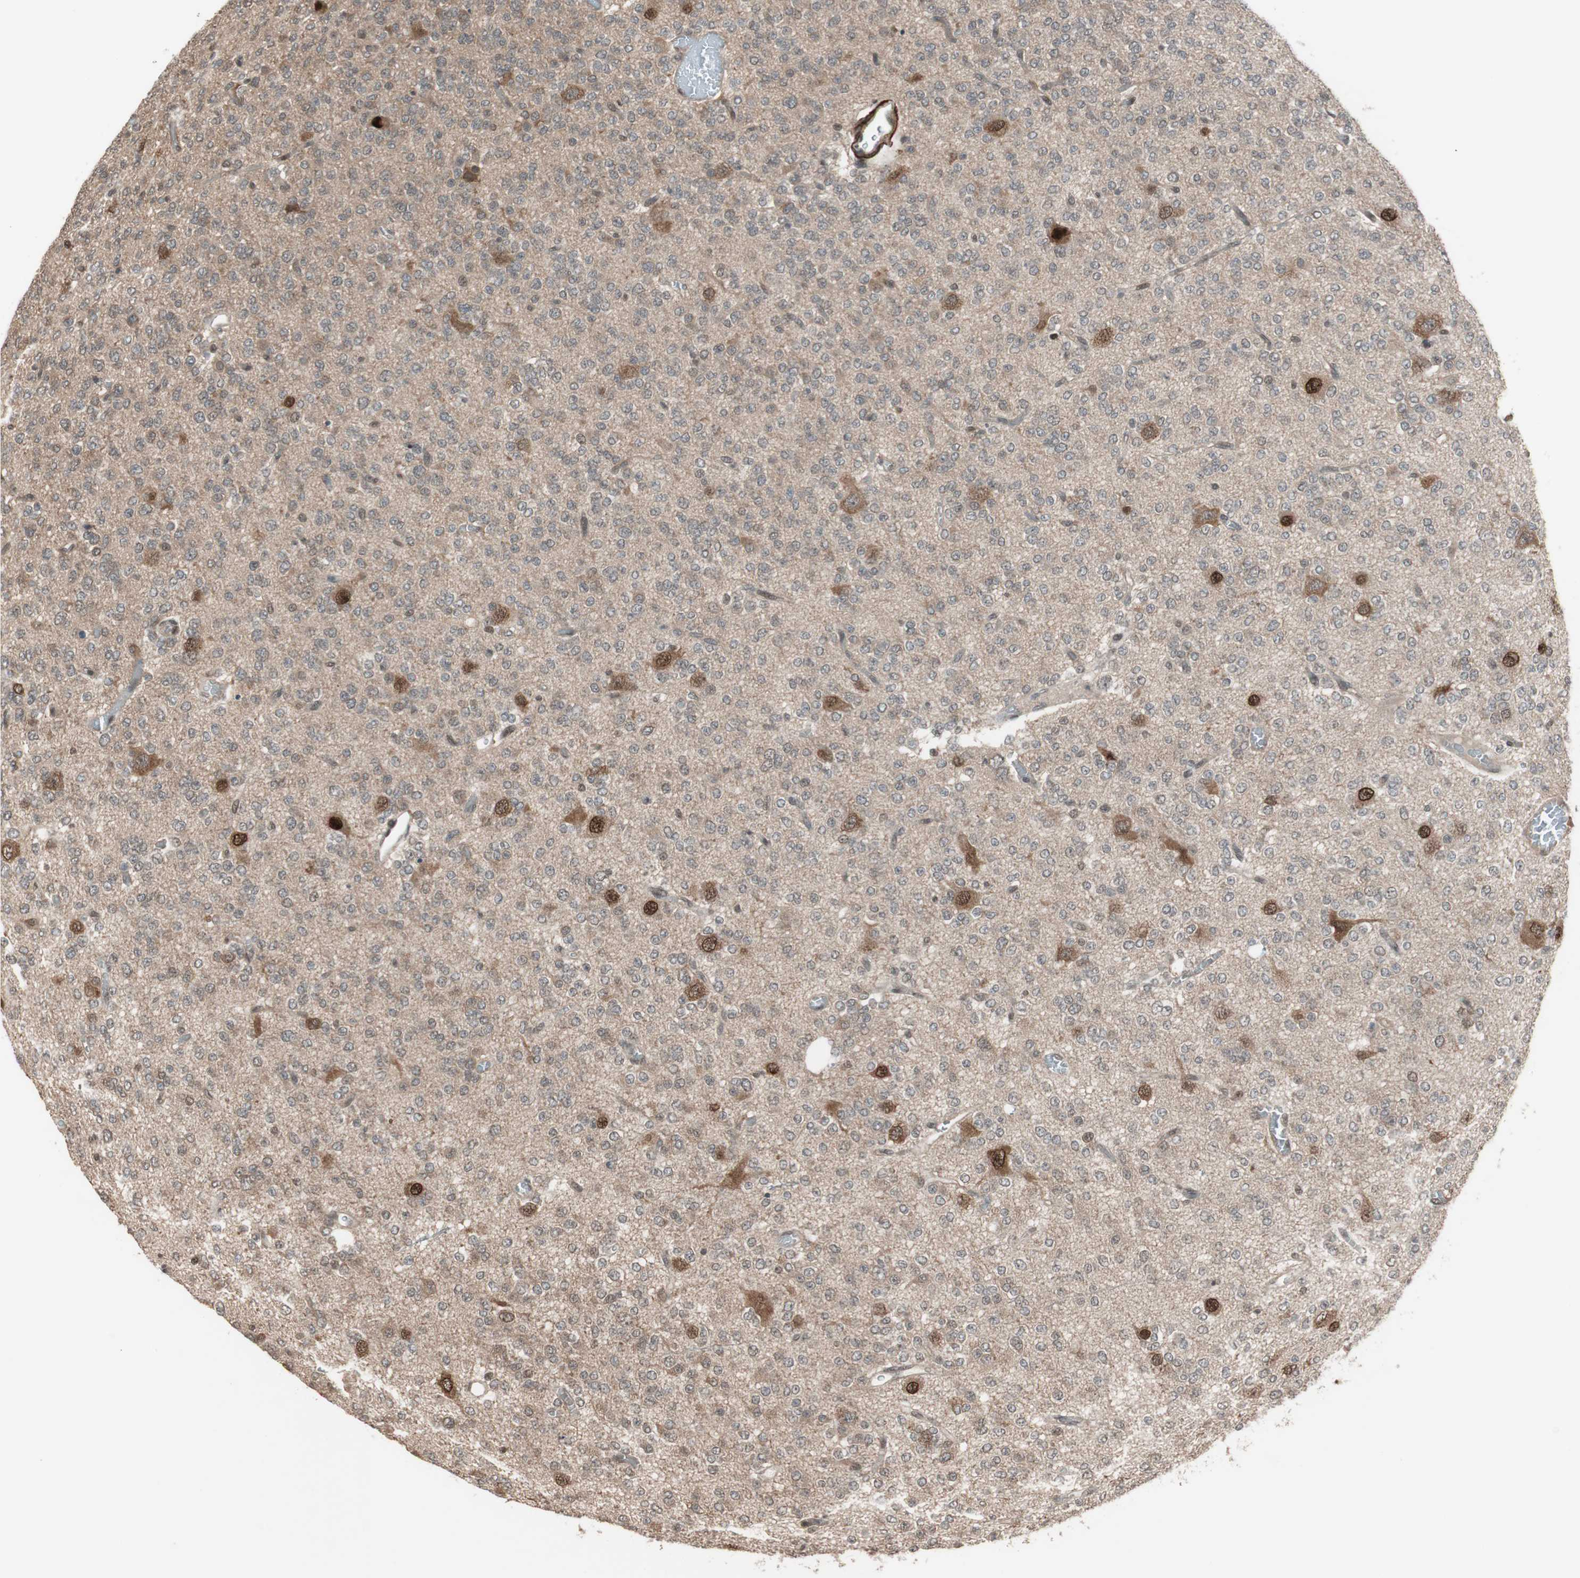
{"staining": {"intensity": "moderate", "quantity": "<25%", "location": "cytoplasmic/membranous,nuclear"}, "tissue": "glioma", "cell_type": "Tumor cells", "image_type": "cancer", "snomed": [{"axis": "morphology", "description": "Glioma, malignant, Low grade"}, {"axis": "topography", "description": "Brain"}], "caption": "This micrograph reveals malignant low-grade glioma stained with immunohistochemistry (IHC) to label a protein in brown. The cytoplasmic/membranous and nuclear of tumor cells show moderate positivity for the protein. Nuclei are counter-stained blue.", "gene": "DRAP1", "patient": {"sex": "male", "age": 38}}